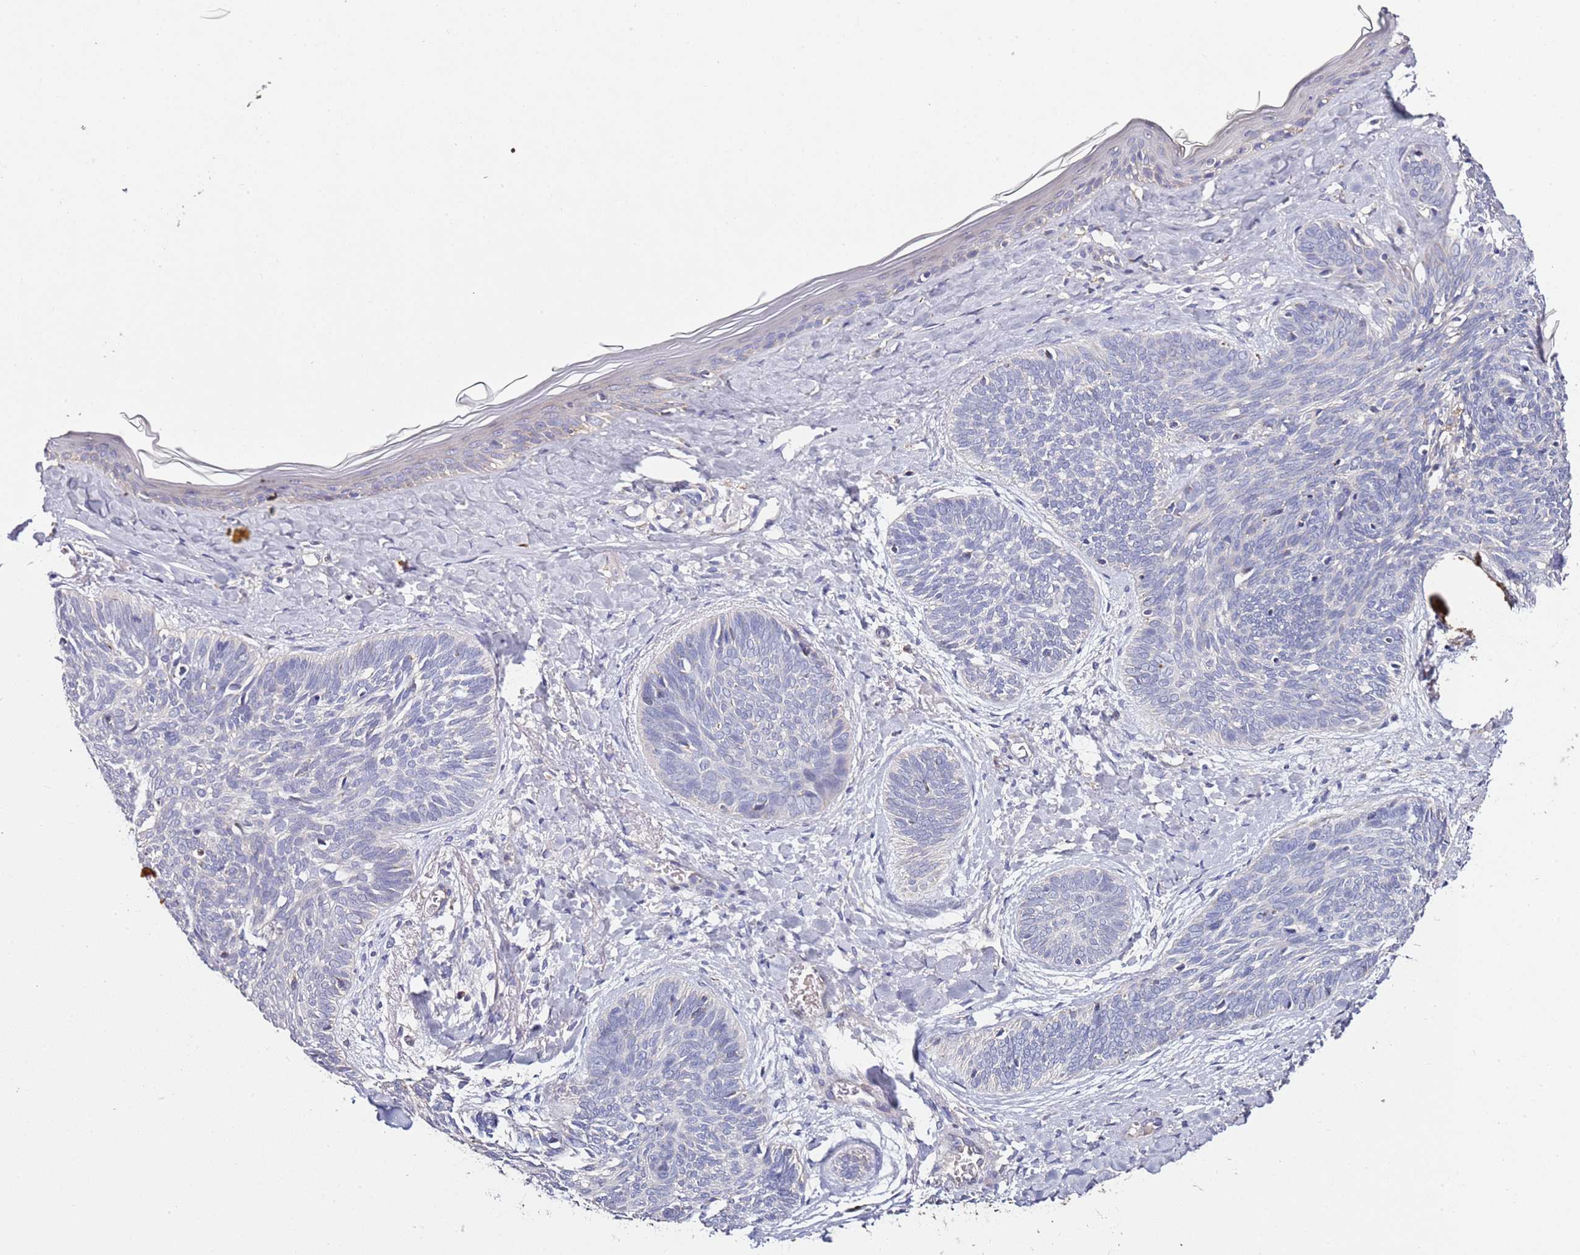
{"staining": {"intensity": "negative", "quantity": "none", "location": "none"}, "tissue": "skin cancer", "cell_type": "Tumor cells", "image_type": "cancer", "snomed": [{"axis": "morphology", "description": "Basal cell carcinoma"}, {"axis": "topography", "description": "Skin"}], "caption": "A high-resolution micrograph shows immunohistochemistry (IHC) staining of skin basal cell carcinoma, which shows no significant positivity in tumor cells.", "gene": "OR2B11", "patient": {"sex": "female", "age": 81}}